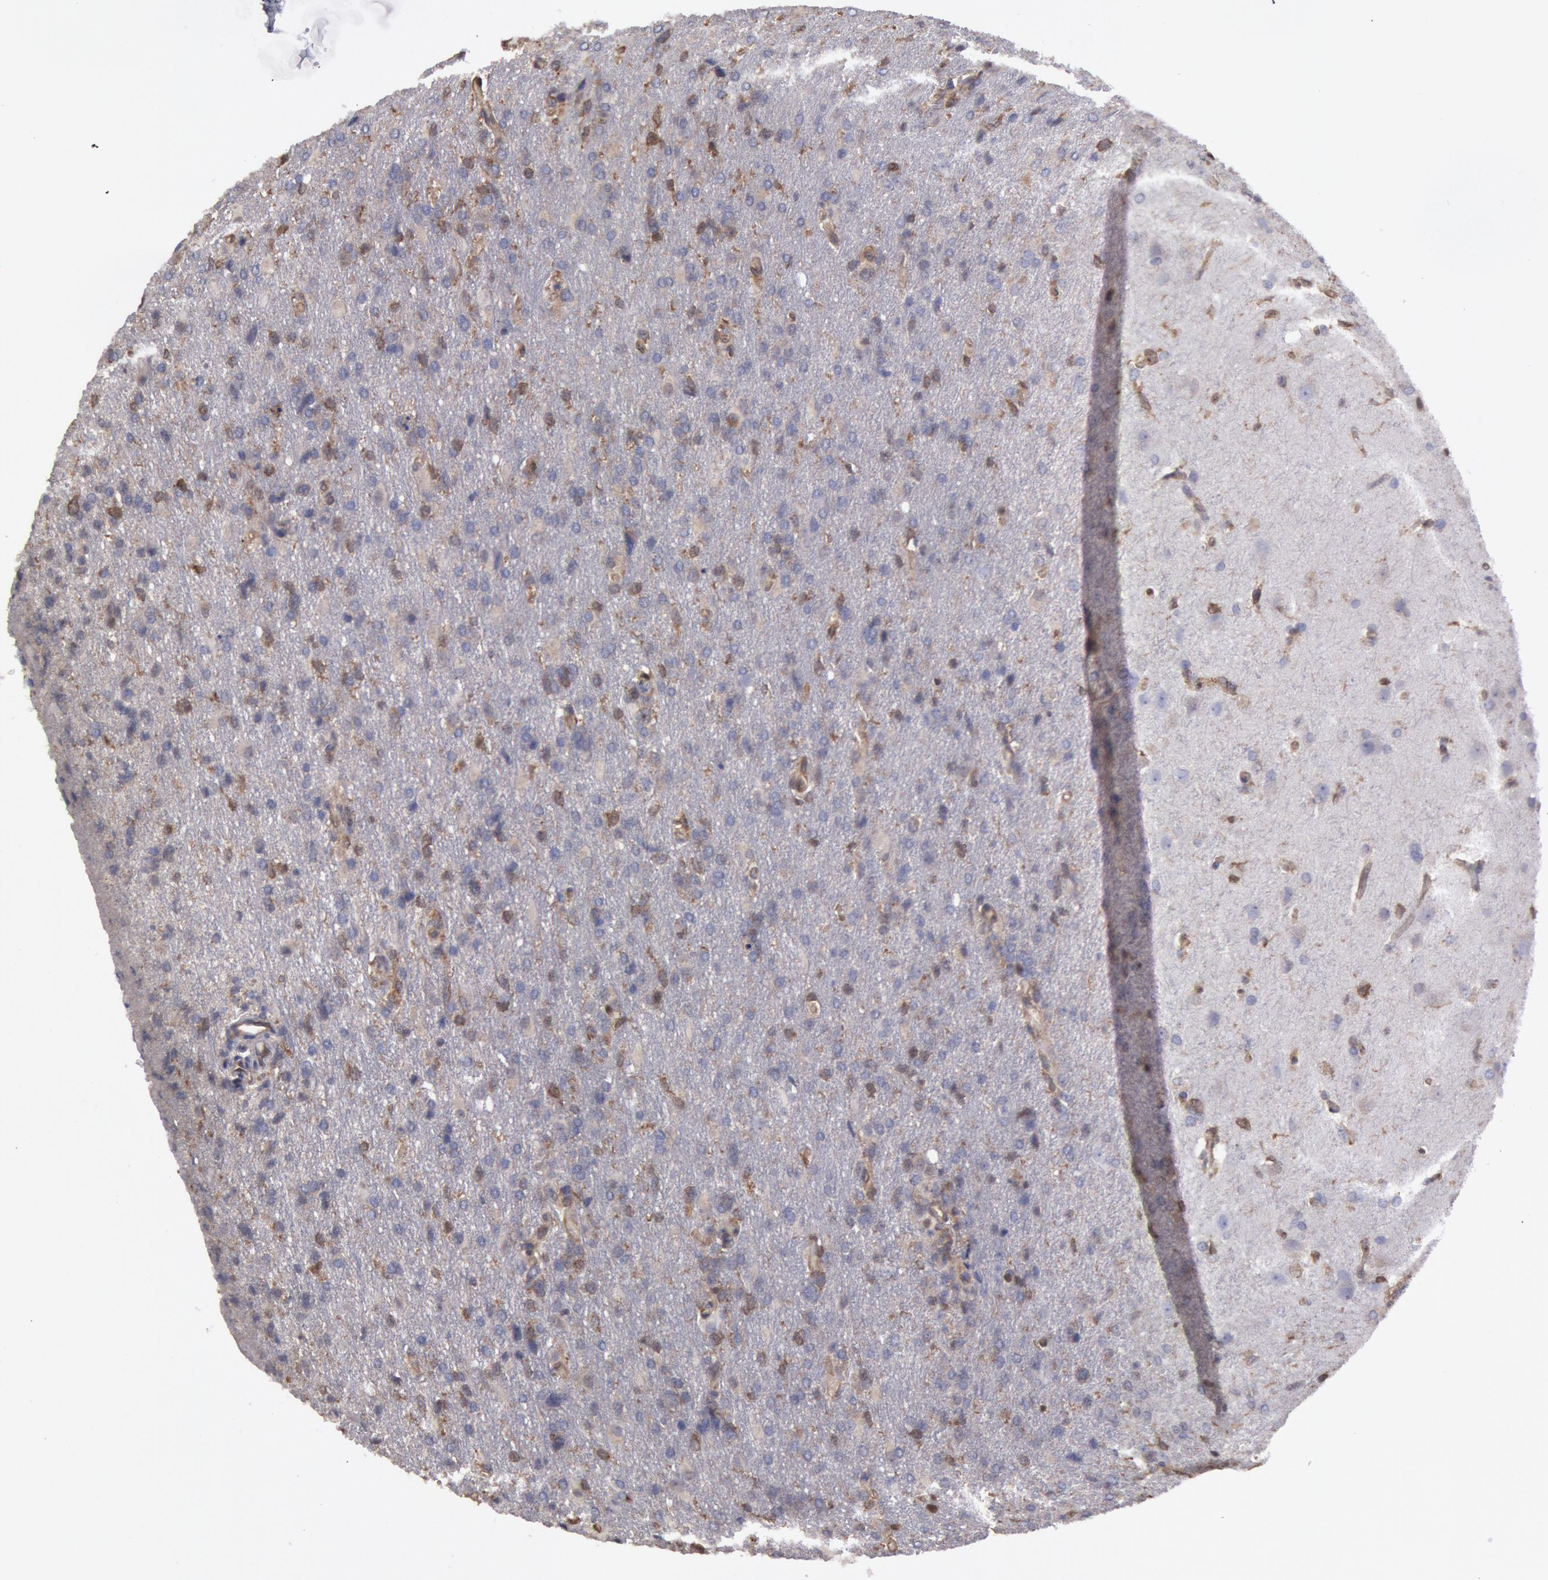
{"staining": {"intensity": "moderate", "quantity": "25%-75%", "location": "cytoplasmic/membranous"}, "tissue": "glioma", "cell_type": "Tumor cells", "image_type": "cancer", "snomed": [{"axis": "morphology", "description": "Glioma, malignant, High grade"}, {"axis": "topography", "description": "Brain"}], "caption": "Immunohistochemistry image of neoplastic tissue: glioma stained using immunohistochemistry (IHC) shows medium levels of moderate protein expression localized specifically in the cytoplasmic/membranous of tumor cells, appearing as a cytoplasmic/membranous brown color.", "gene": "CCDC50", "patient": {"sex": "male", "age": 68}}